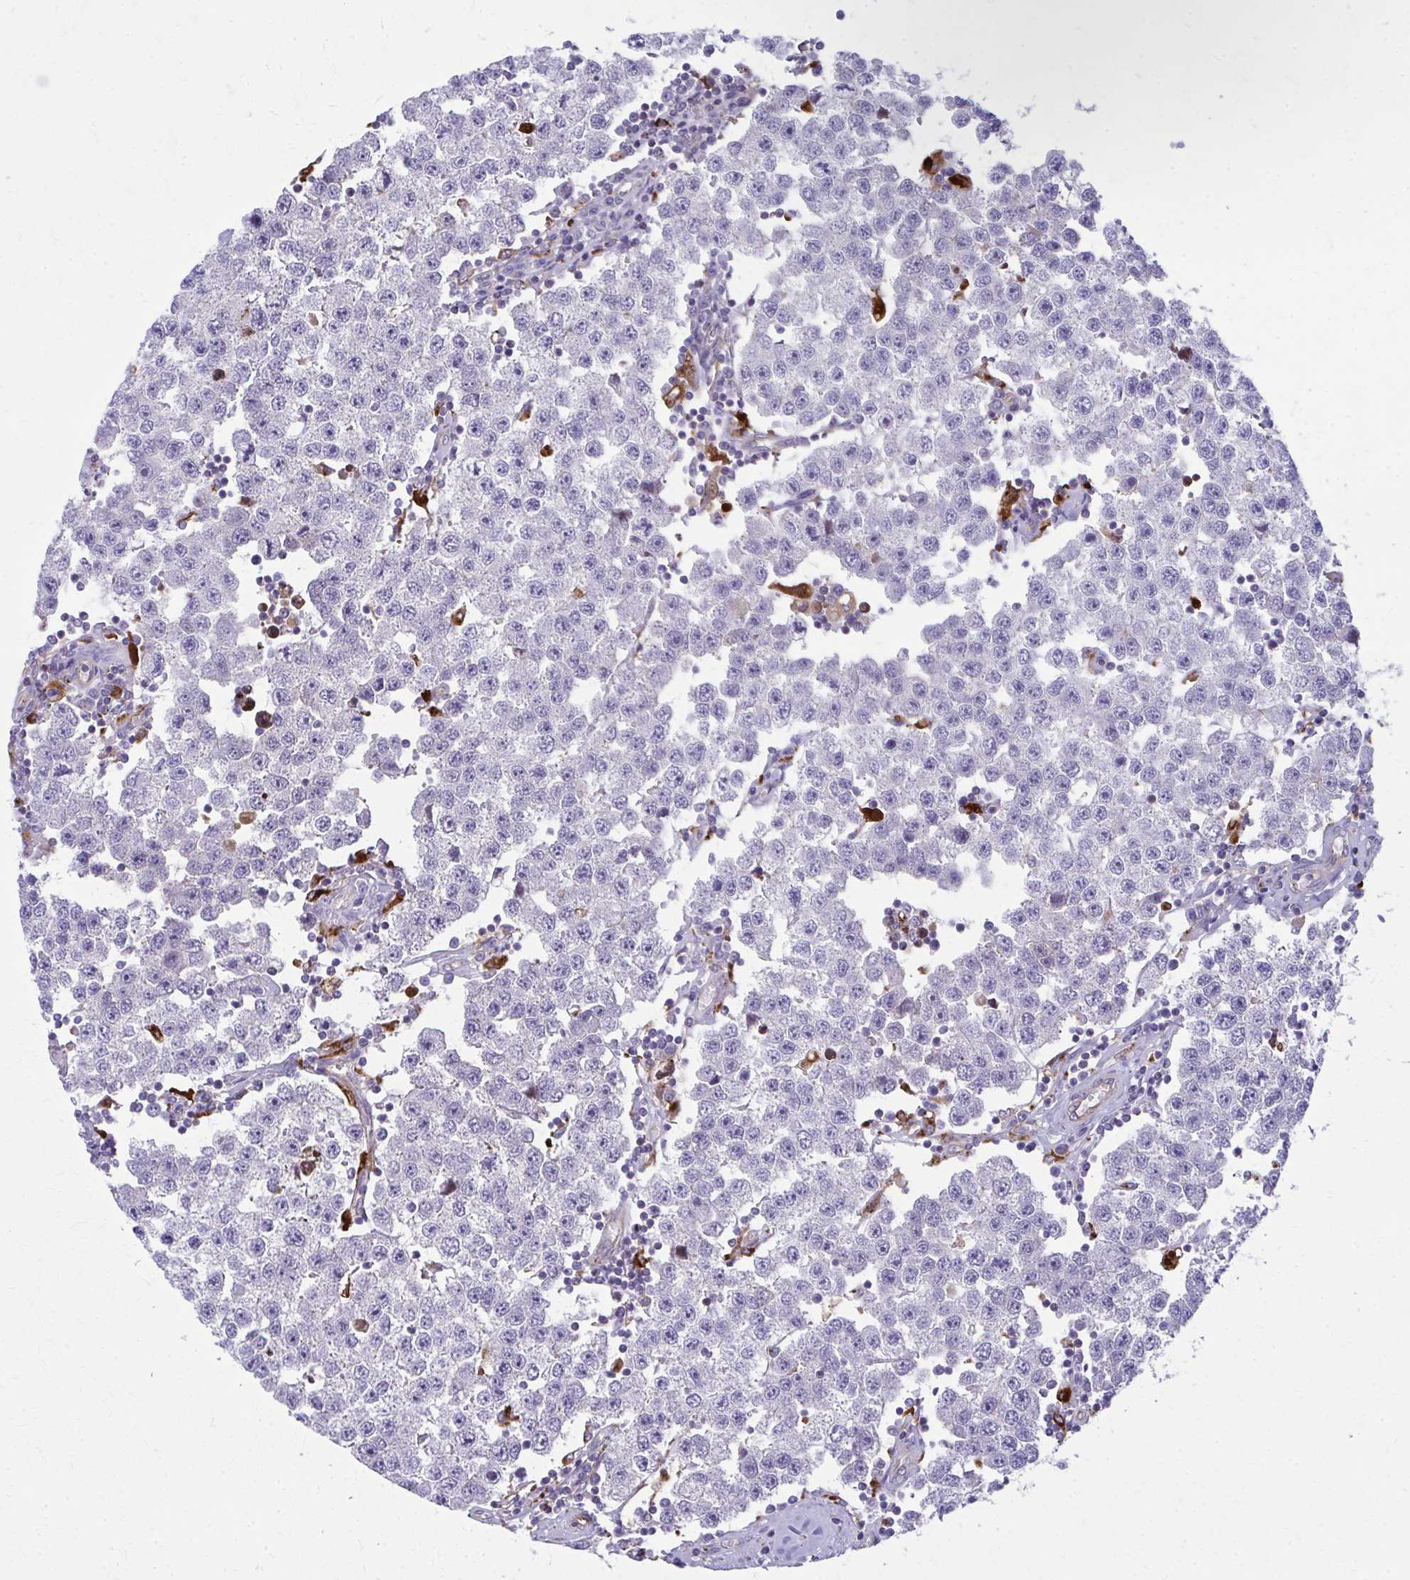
{"staining": {"intensity": "negative", "quantity": "none", "location": "none"}, "tissue": "testis cancer", "cell_type": "Tumor cells", "image_type": "cancer", "snomed": [{"axis": "morphology", "description": "Seminoma, NOS"}, {"axis": "topography", "description": "Testis"}], "caption": "An IHC micrograph of testis cancer is shown. There is no staining in tumor cells of testis cancer.", "gene": "LRRC4B", "patient": {"sex": "male", "age": 34}}